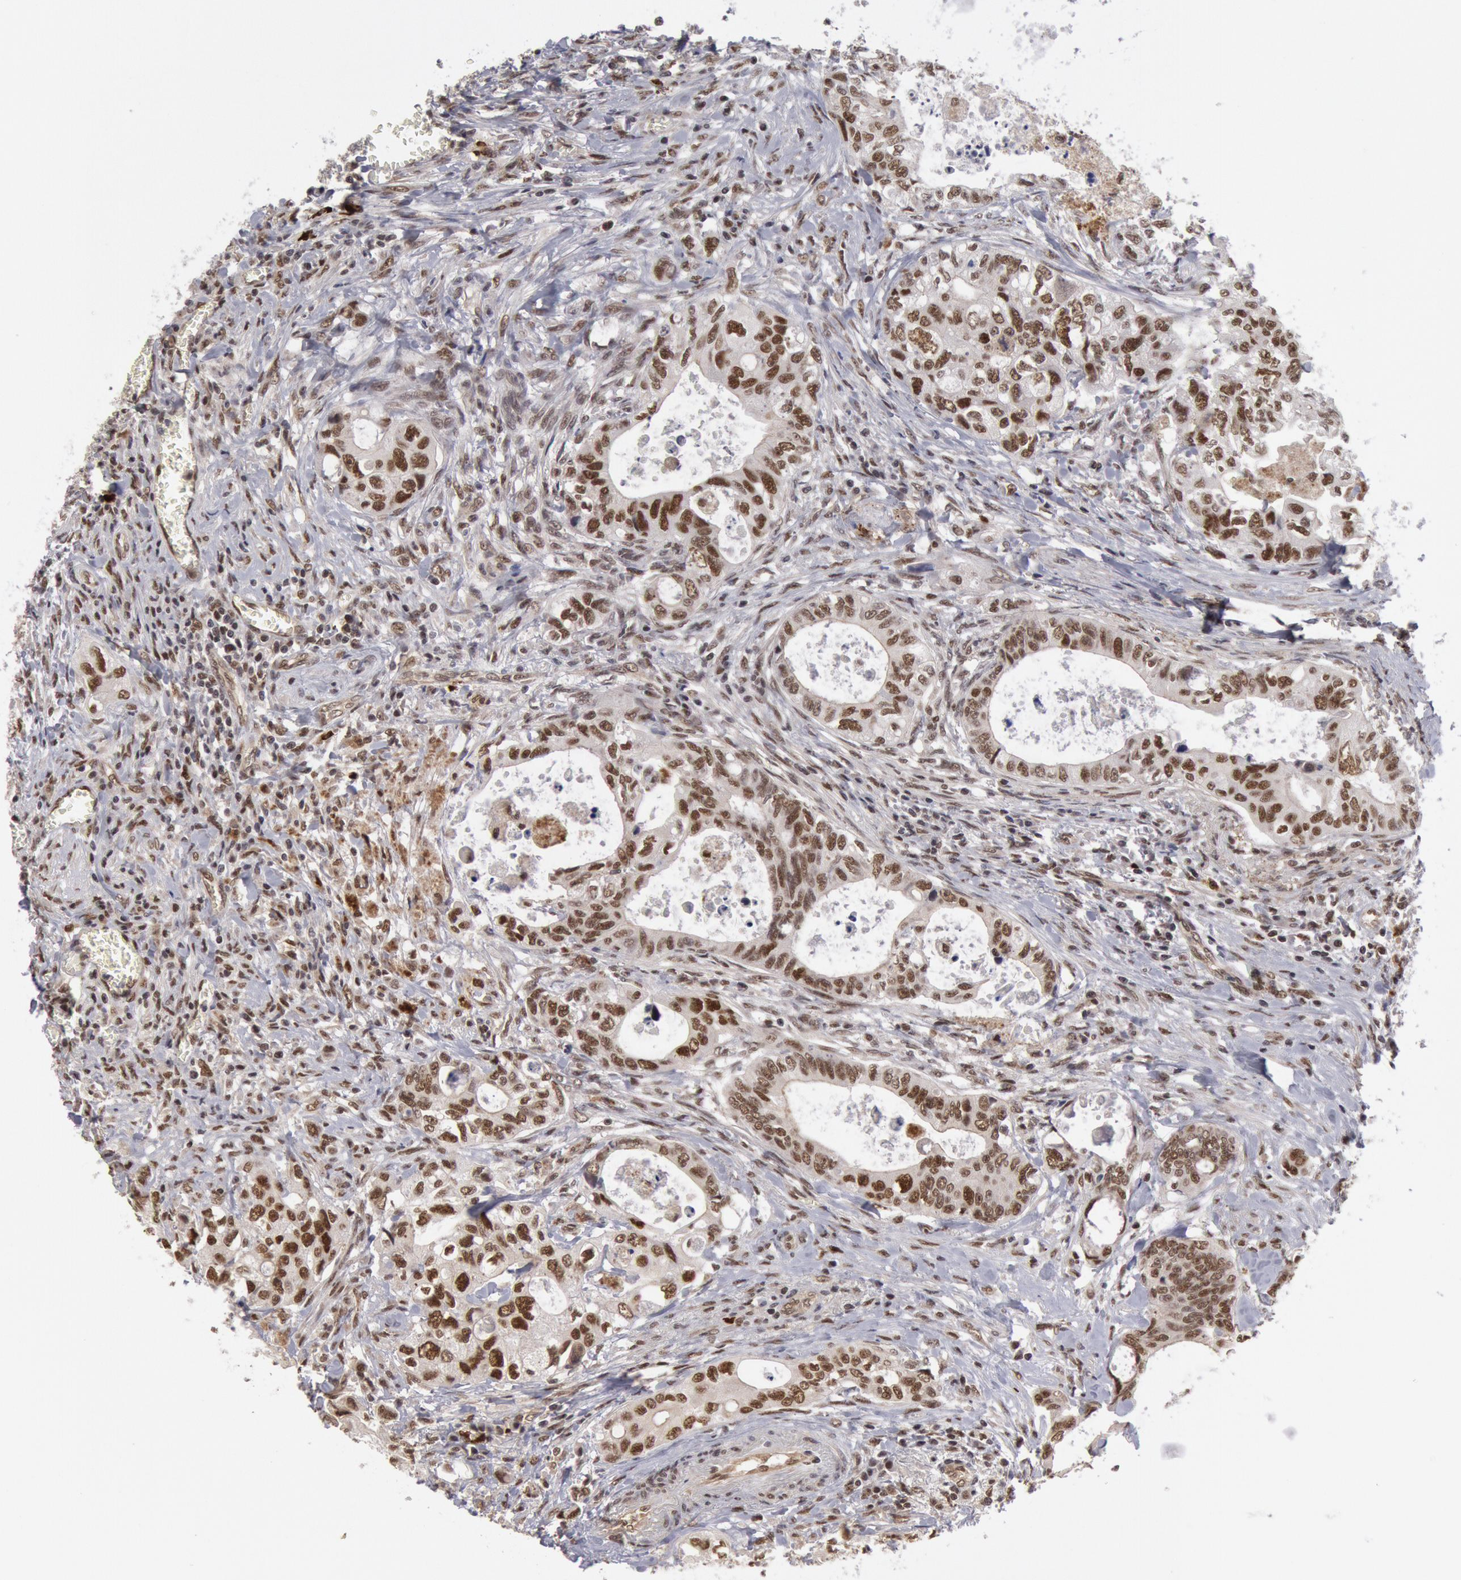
{"staining": {"intensity": "moderate", "quantity": ">75%", "location": "nuclear"}, "tissue": "colorectal cancer", "cell_type": "Tumor cells", "image_type": "cancer", "snomed": [{"axis": "morphology", "description": "Adenocarcinoma, NOS"}, {"axis": "topography", "description": "Rectum"}], "caption": "This is a histology image of immunohistochemistry staining of colorectal cancer, which shows moderate positivity in the nuclear of tumor cells.", "gene": "PPP4R3B", "patient": {"sex": "female", "age": 57}}